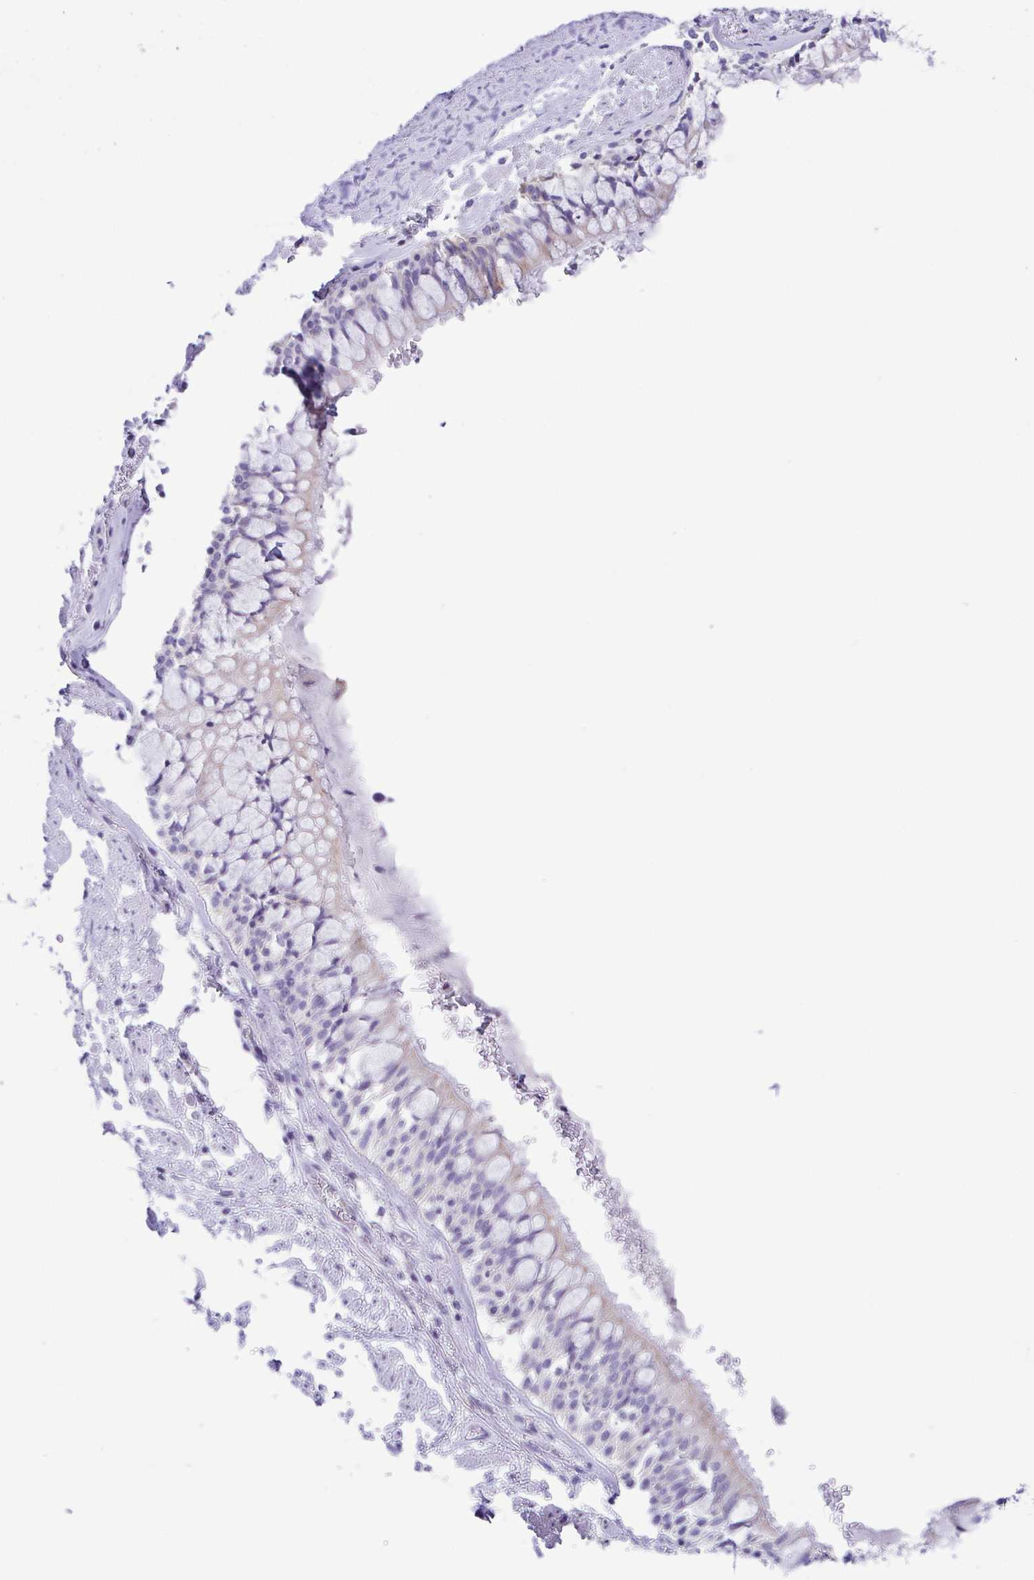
{"staining": {"intensity": "negative", "quantity": "none", "location": "none"}, "tissue": "adipose tissue", "cell_type": "Adipocytes", "image_type": "normal", "snomed": [{"axis": "morphology", "description": "Normal tissue, NOS"}, {"axis": "topography", "description": "Cartilage tissue"}, {"axis": "topography", "description": "Bronchus"}], "caption": "The photomicrograph displays no significant expression in adipocytes of adipose tissue.", "gene": "CD72", "patient": {"sex": "male", "age": 64}}